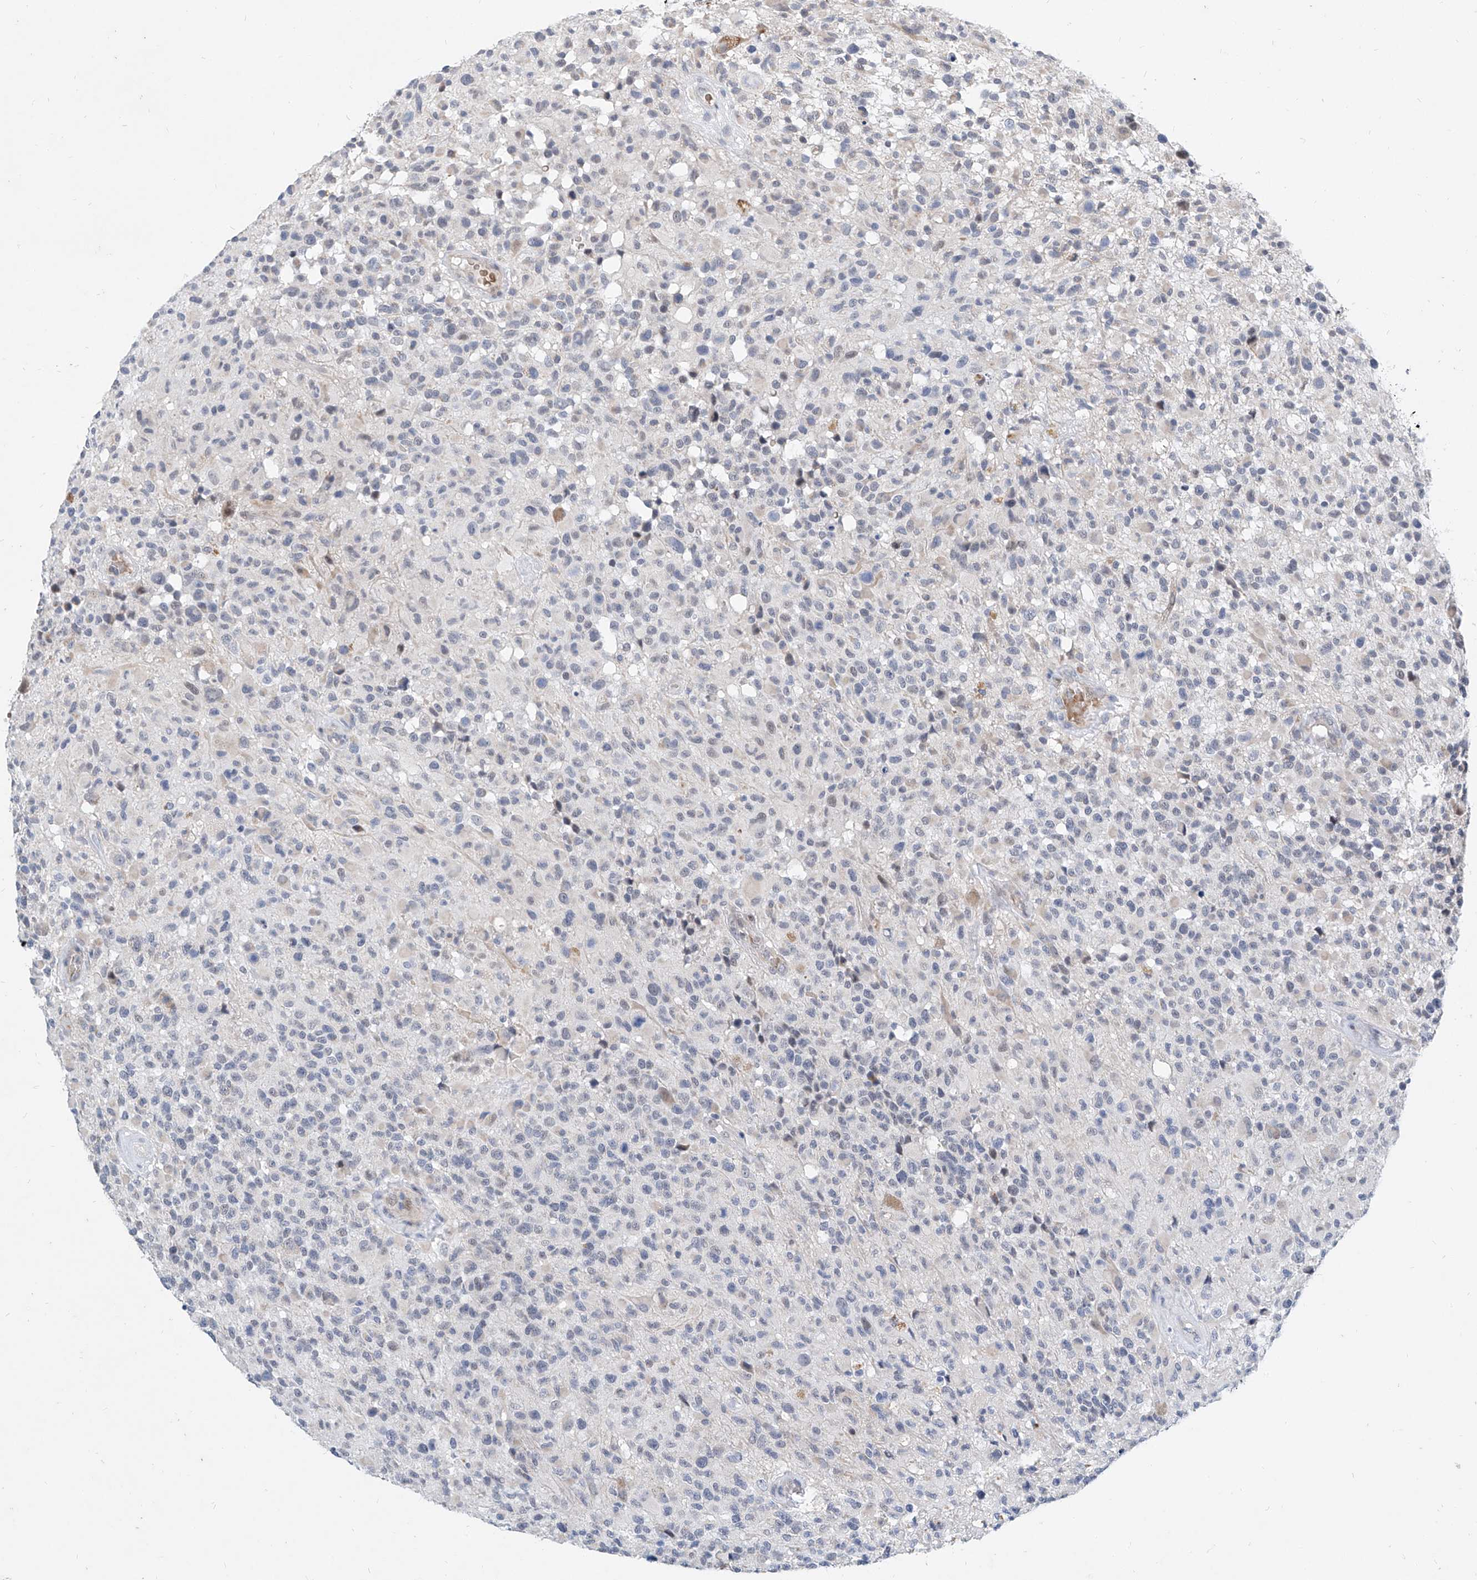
{"staining": {"intensity": "negative", "quantity": "none", "location": "none"}, "tissue": "glioma", "cell_type": "Tumor cells", "image_type": "cancer", "snomed": [{"axis": "morphology", "description": "Glioma, malignant, High grade"}, {"axis": "morphology", "description": "Glioblastoma, NOS"}, {"axis": "topography", "description": "Brain"}], "caption": "A high-resolution image shows immunohistochemistry (IHC) staining of glioma, which displays no significant expression in tumor cells.", "gene": "BPTF", "patient": {"sex": "male", "age": 60}}